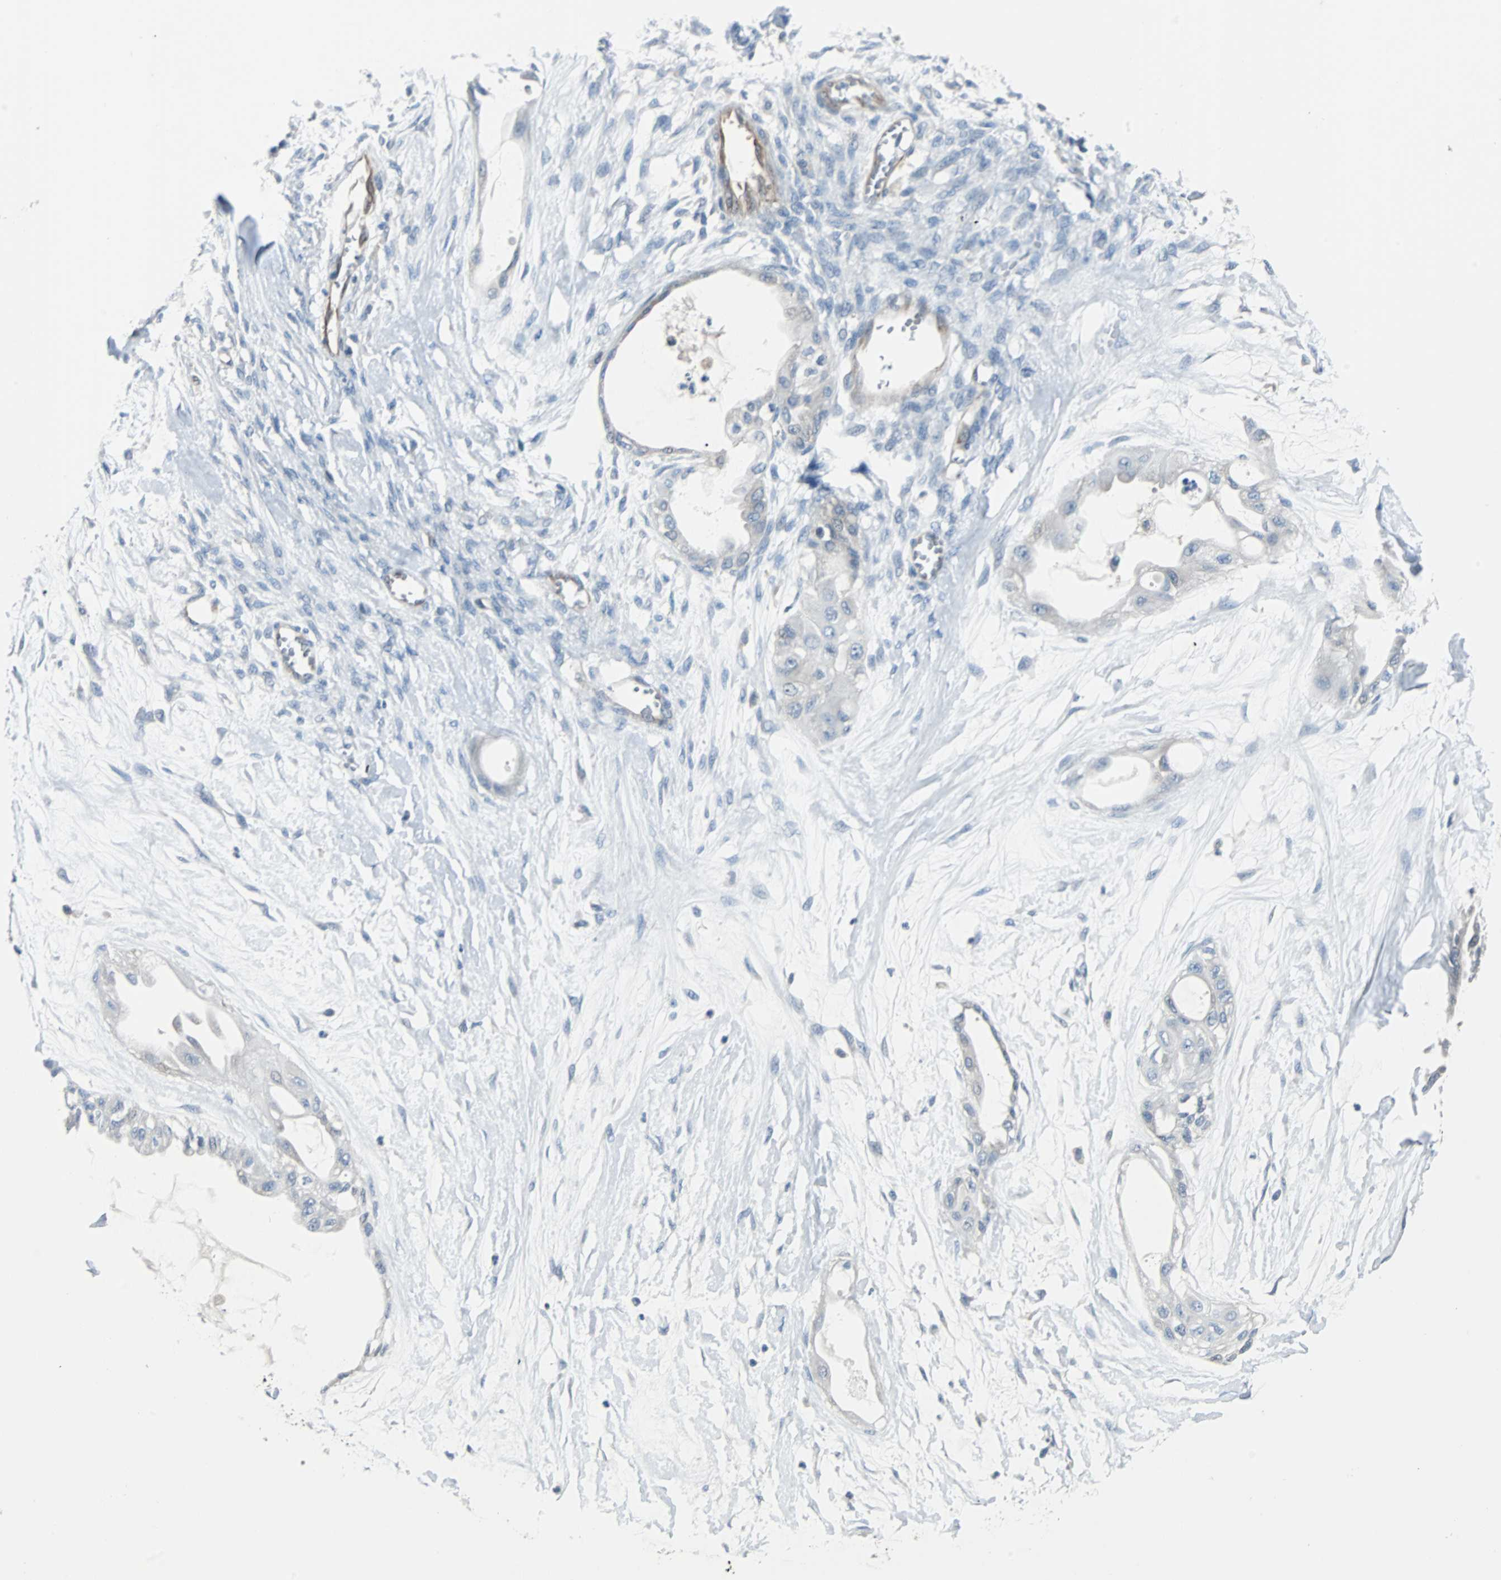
{"staining": {"intensity": "moderate", "quantity": "<25%", "location": "cytoplasmic/membranous"}, "tissue": "ovarian cancer", "cell_type": "Tumor cells", "image_type": "cancer", "snomed": [{"axis": "morphology", "description": "Carcinoma, NOS"}, {"axis": "morphology", "description": "Carcinoma, endometroid"}, {"axis": "topography", "description": "Ovary"}], "caption": "About <25% of tumor cells in human ovarian cancer reveal moderate cytoplasmic/membranous protein expression as visualized by brown immunohistochemical staining.", "gene": "SWAP70", "patient": {"sex": "female", "age": 50}}